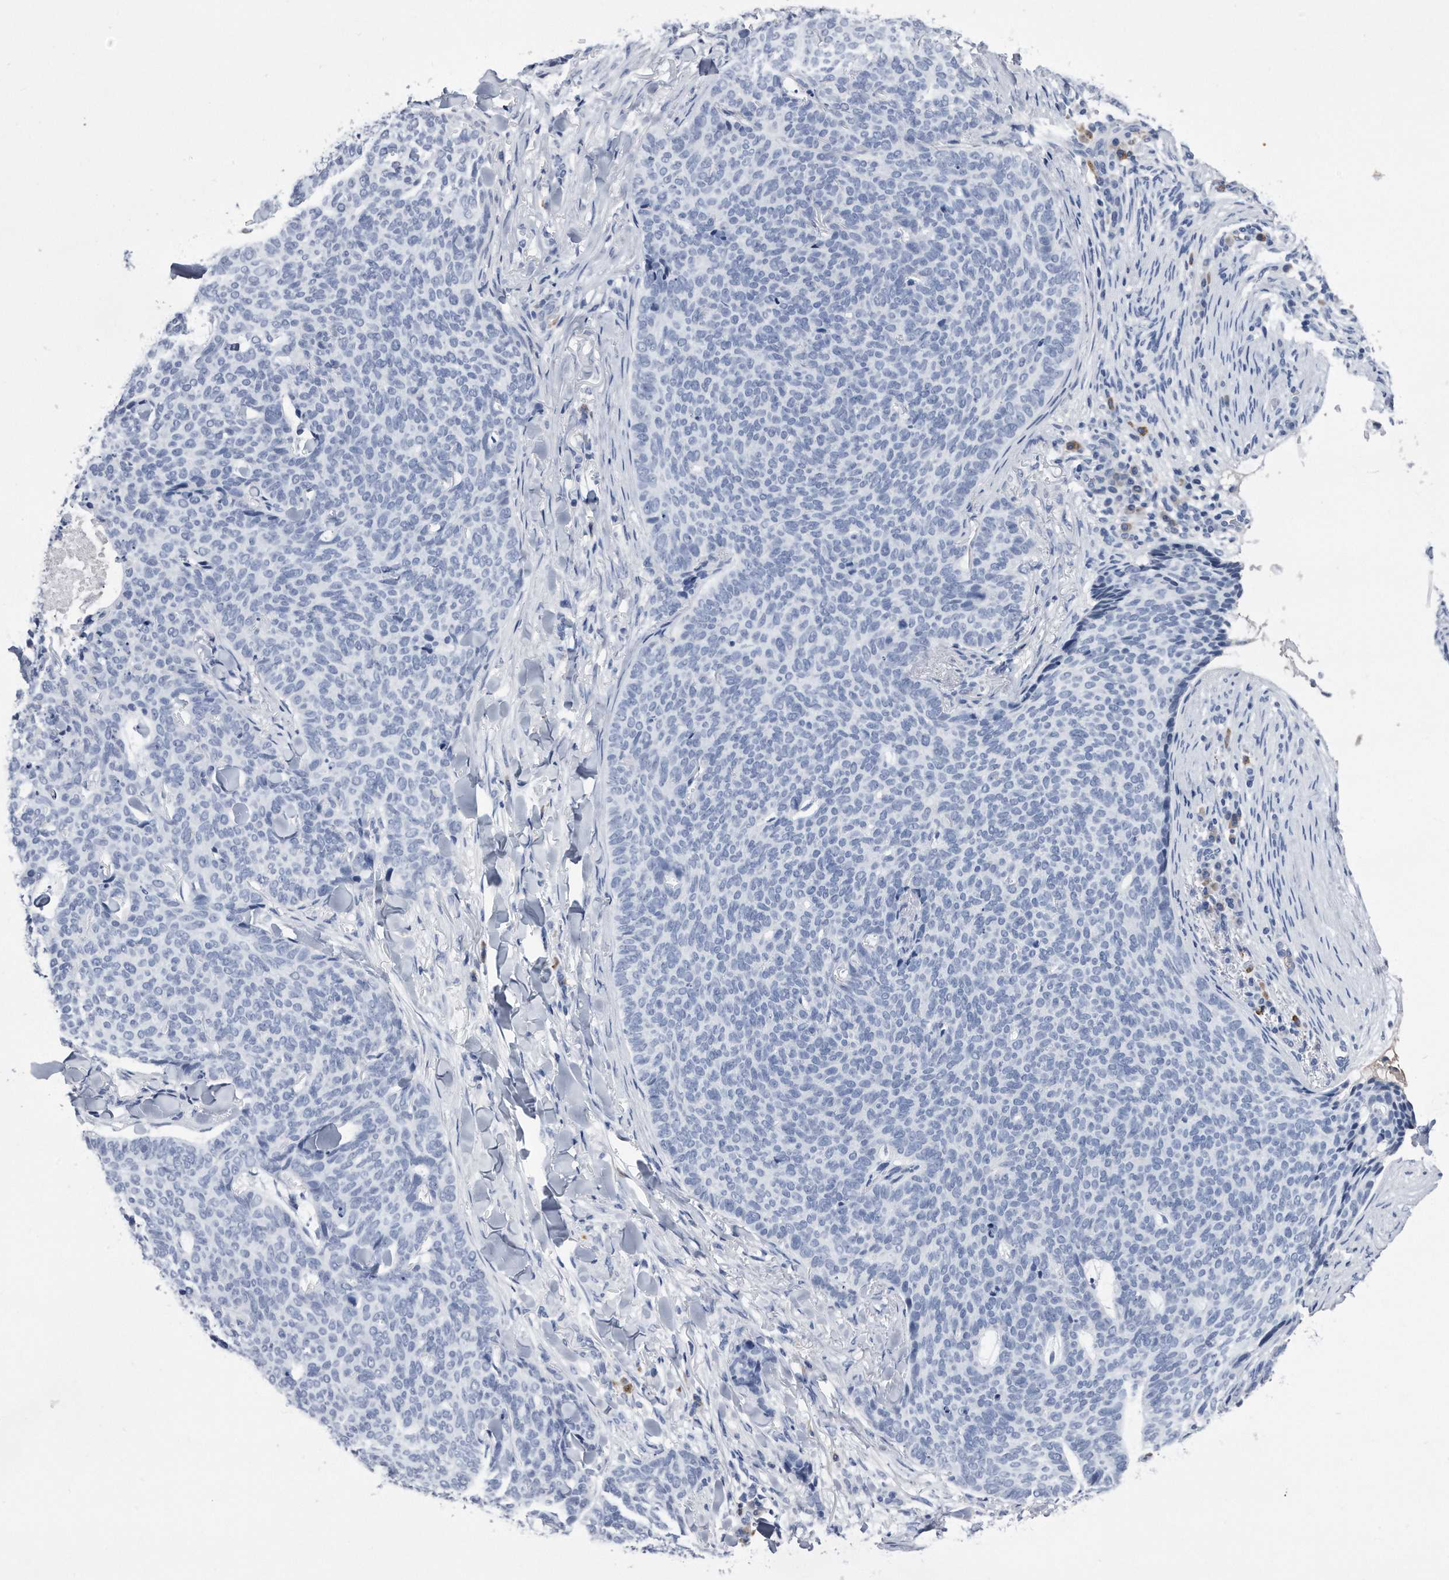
{"staining": {"intensity": "negative", "quantity": "none", "location": "none"}, "tissue": "skin cancer", "cell_type": "Tumor cells", "image_type": "cancer", "snomed": [{"axis": "morphology", "description": "Normal tissue, NOS"}, {"axis": "morphology", "description": "Basal cell carcinoma"}, {"axis": "topography", "description": "Skin"}], "caption": "DAB (3,3'-diaminobenzidine) immunohistochemical staining of skin cancer reveals no significant staining in tumor cells.", "gene": "KCTD8", "patient": {"sex": "male", "age": 50}}